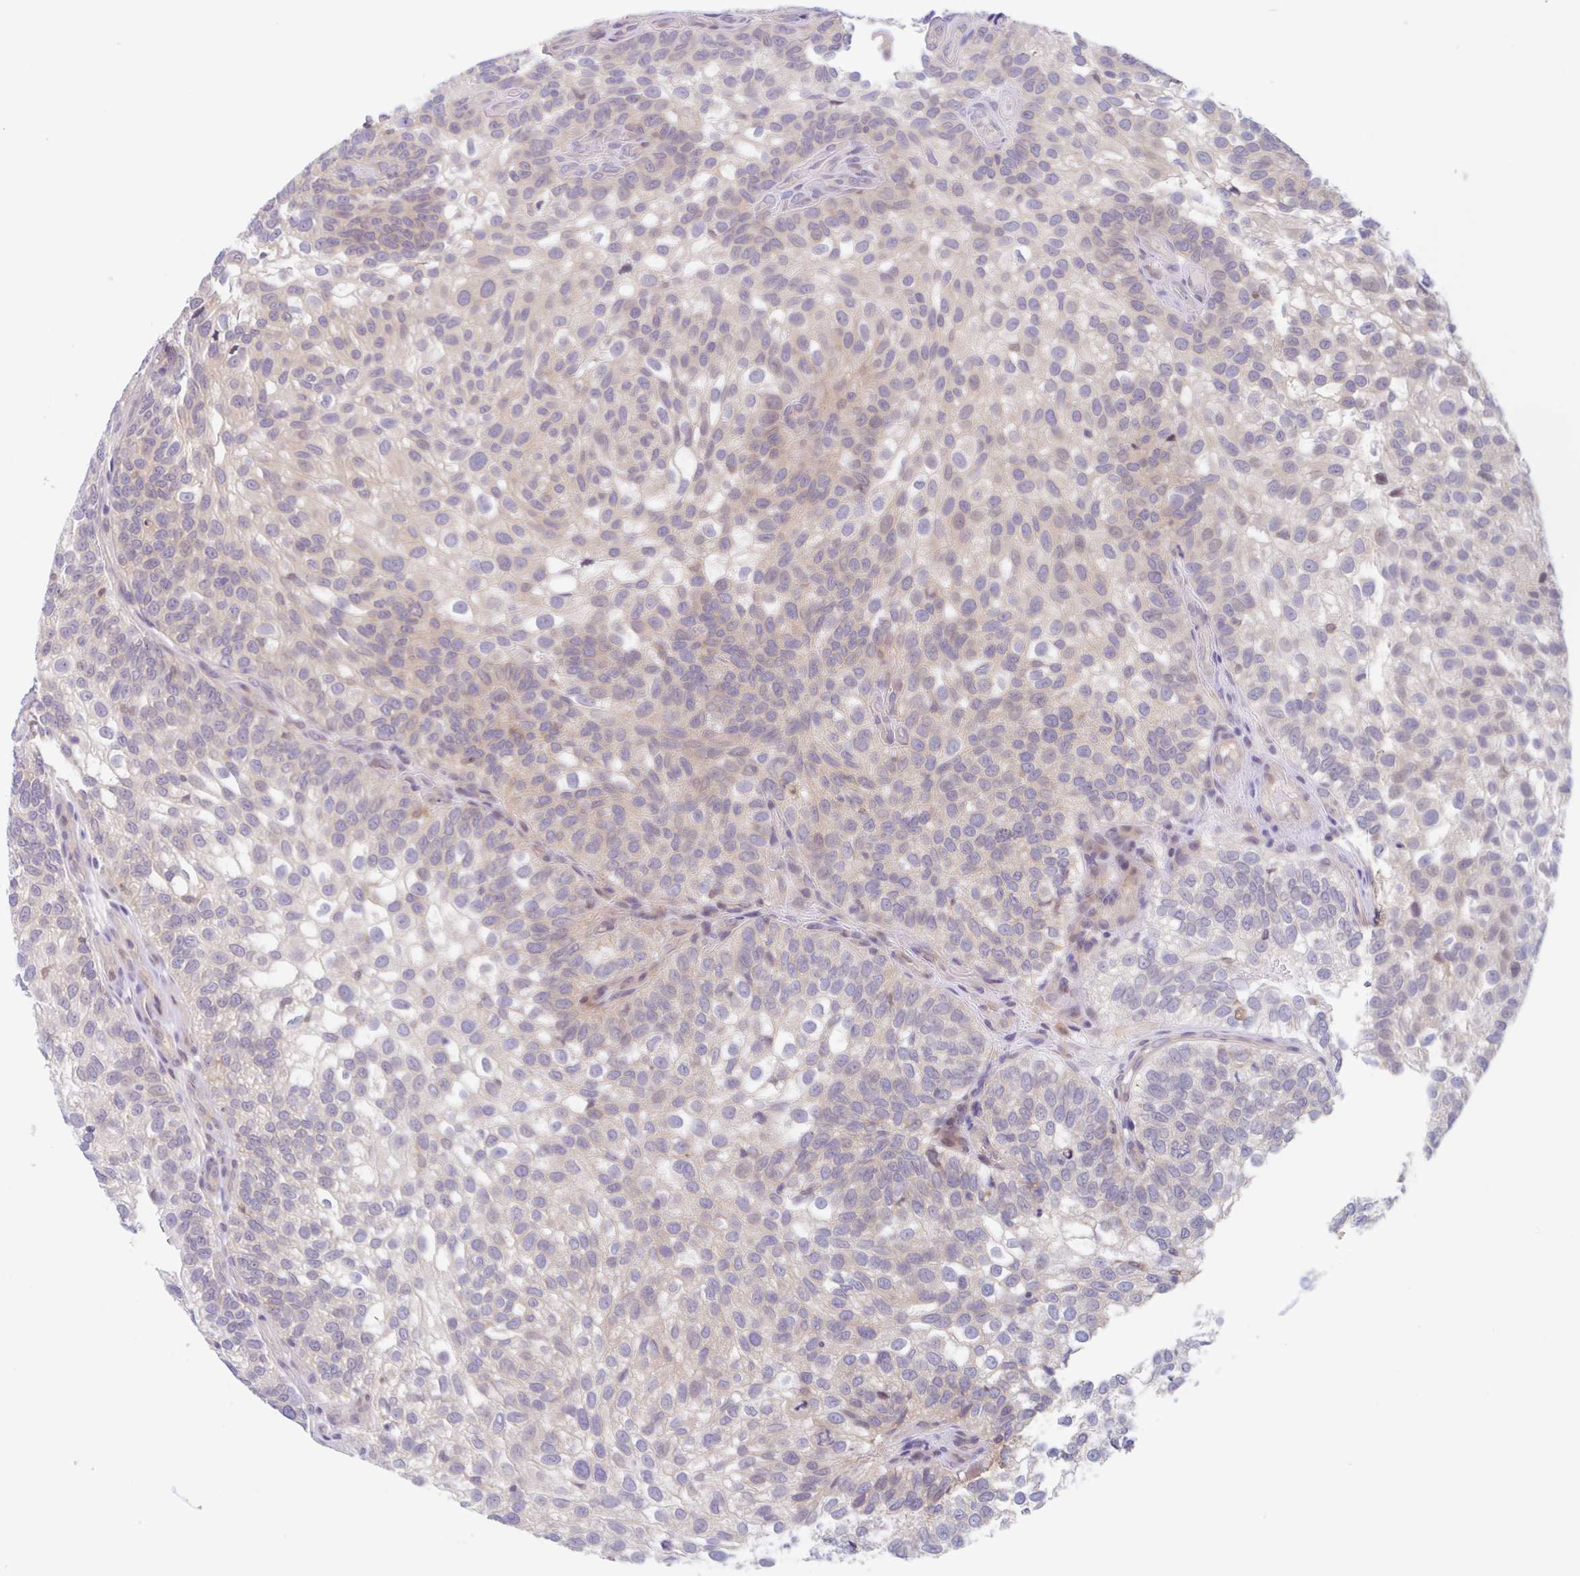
{"staining": {"intensity": "weak", "quantity": "25%-75%", "location": "cytoplasmic/membranous"}, "tissue": "urothelial cancer", "cell_type": "Tumor cells", "image_type": "cancer", "snomed": [{"axis": "morphology", "description": "Urothelial carcinoma, NOS"}, {"axis": "topography", "description": "Urinary bladder"}], "caption": "Human urothelial cancer stained with a protein marker reveals weak staining in tumor cells.", "gene": "TMEM86A", "patient": {"sex": "male", "age": 87}}